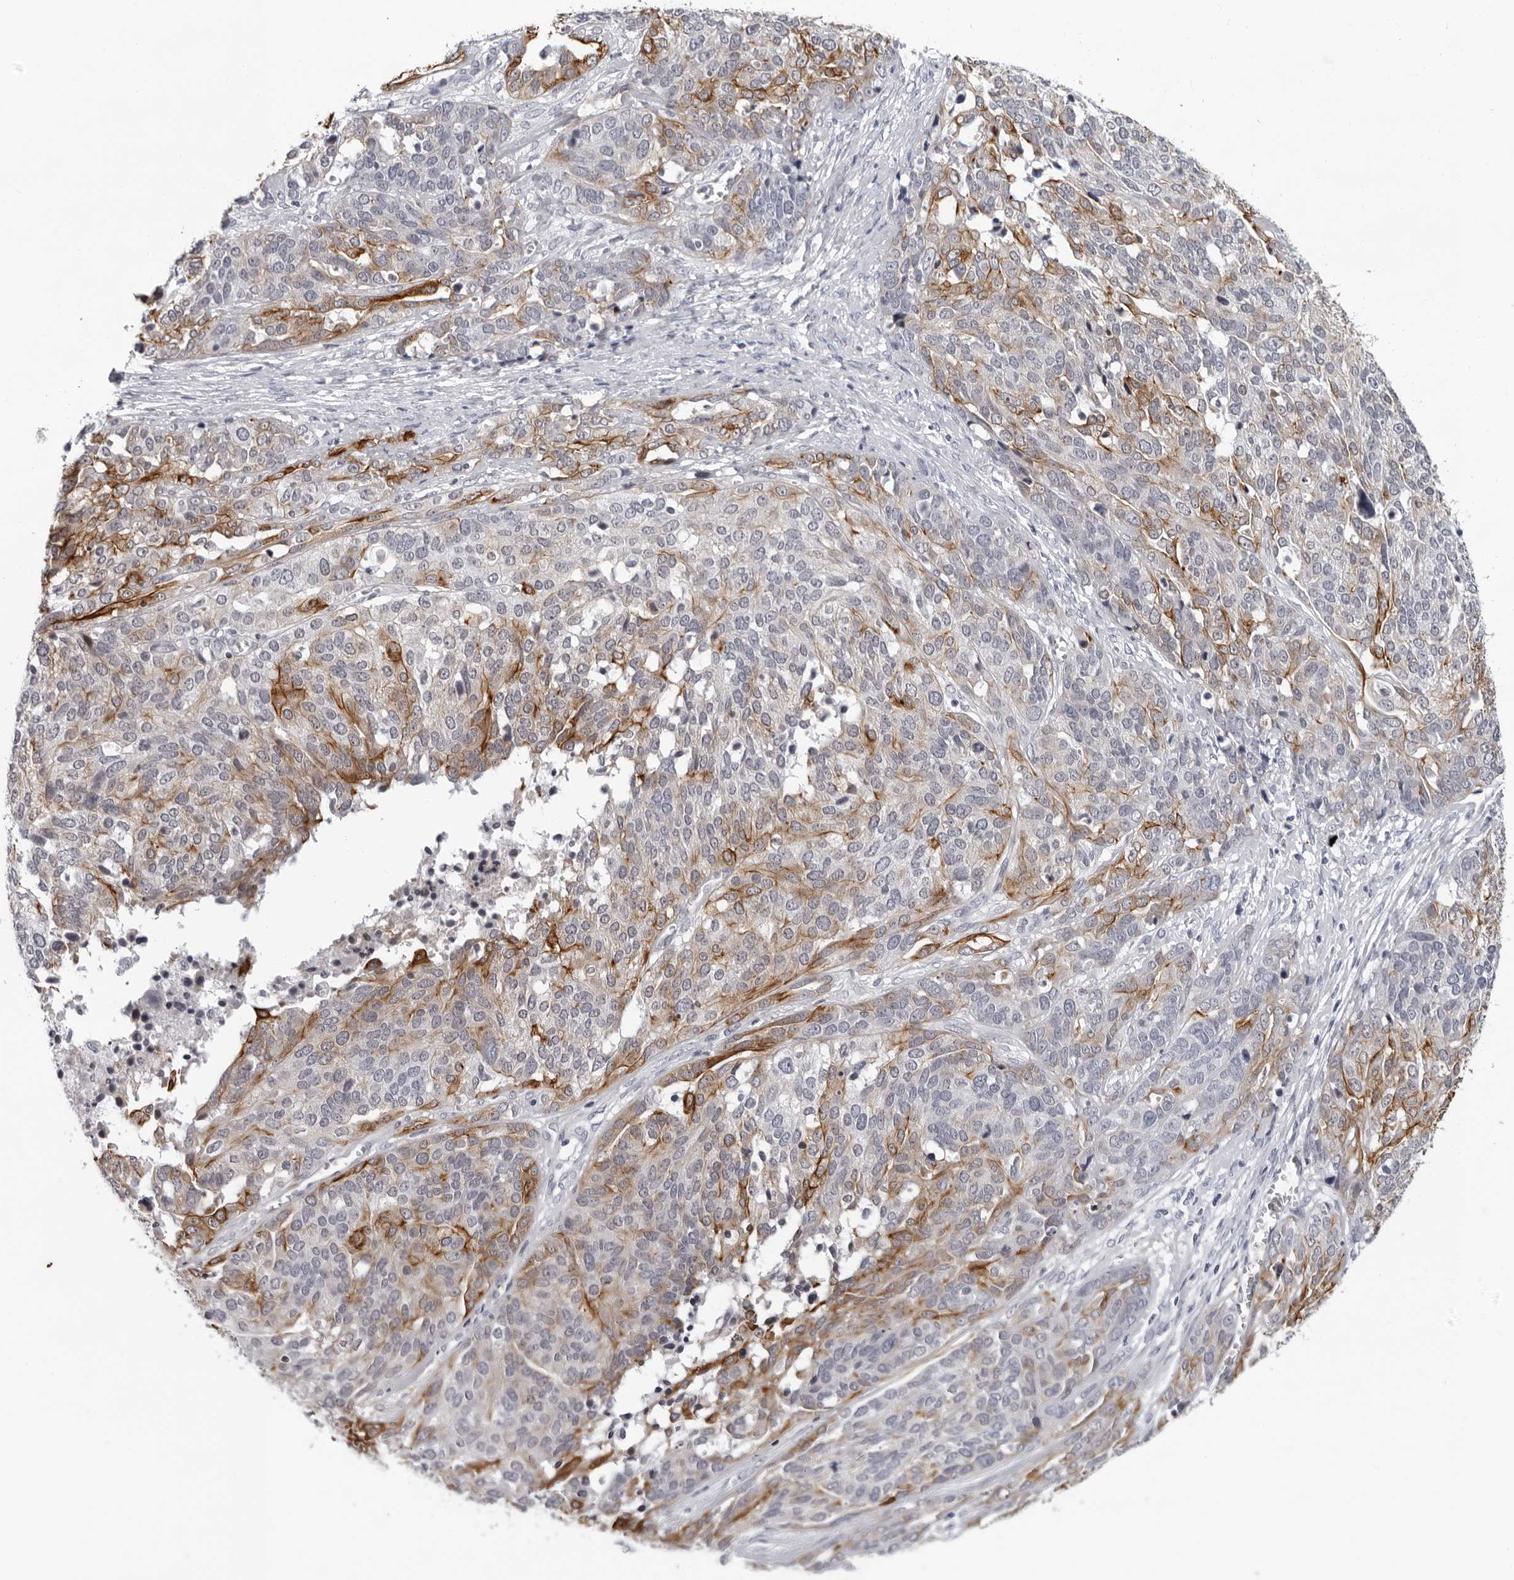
{"staining": {"intensity": "moderate", "quantity": "<25%", "location": "cytoplasmic/membranous"}, "tissue": "ovarian cancer", "cell_type": "Tumor cells", "image_type": "cancer", "snomed": [{"axis": "morphology", "description": "Cystadenocarcinoma, serous, NOS"}, {"axis": "topography", "description": "Ovary"}], "caption": "This is a micrograph of immunohistochemistry (IHC) staining of ovarian serous cystadenocarcinoma, which shows moderate staining in the cytoplasmic/membranous of tumor cells.", "gene": "CCDC28B", "patient": {"sex": "female", "age": 44}}